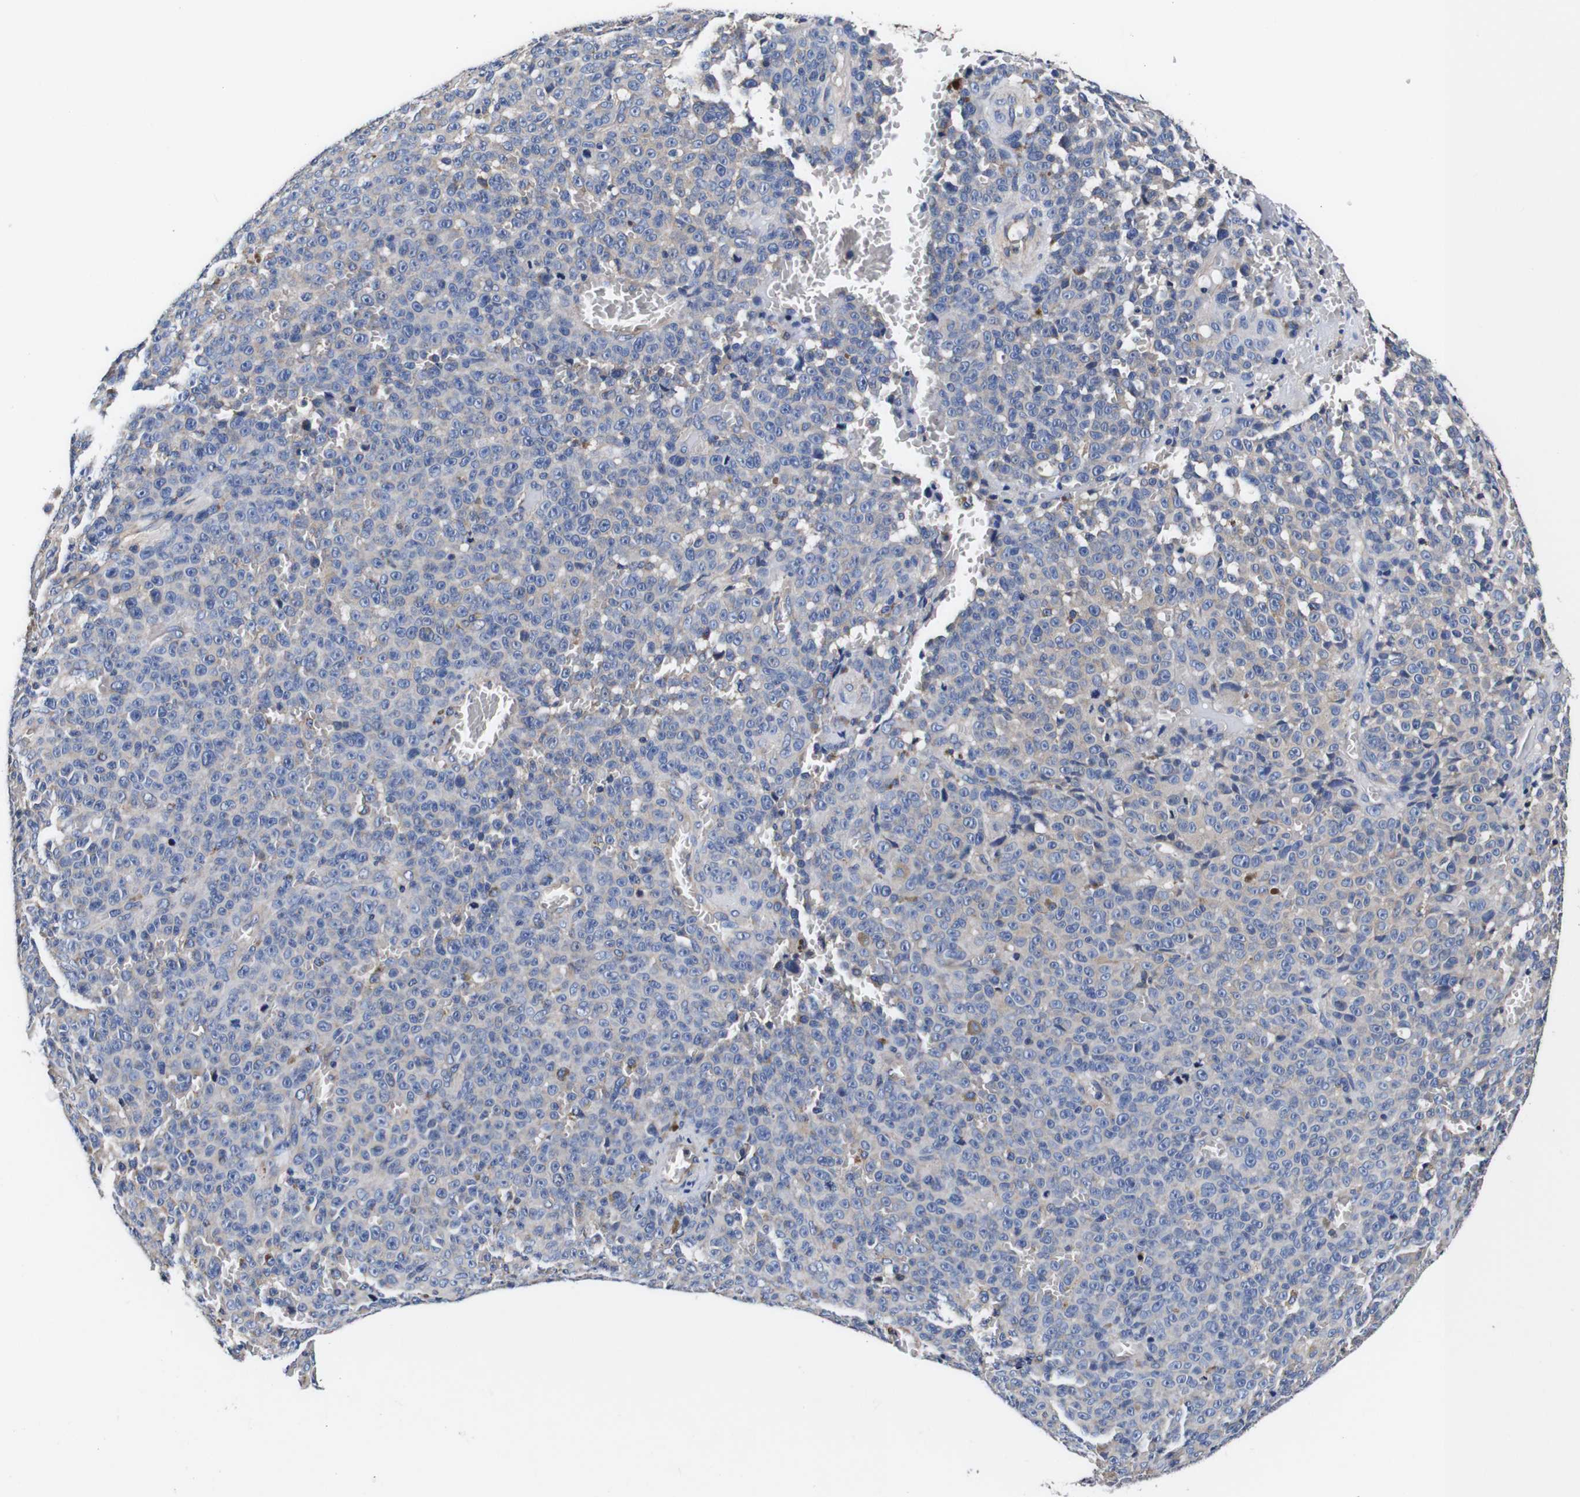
{"staining": {"intensity": "negative", "quantity": "none", "location": "none"}, "tissue": "melanoma", "cell_type": "Tumor cells", "image_type": "cancer", "snomed": [{"axis": "morphology", "description": "Malignant melanoma, NOS"}, {"axis": "topography", "description": "Skin"}], "caption": "Tumor cells show no significant positivity in melanoma.", "gene": "PDCD6IP", "patient": {"sex": "female", "age": 82}}